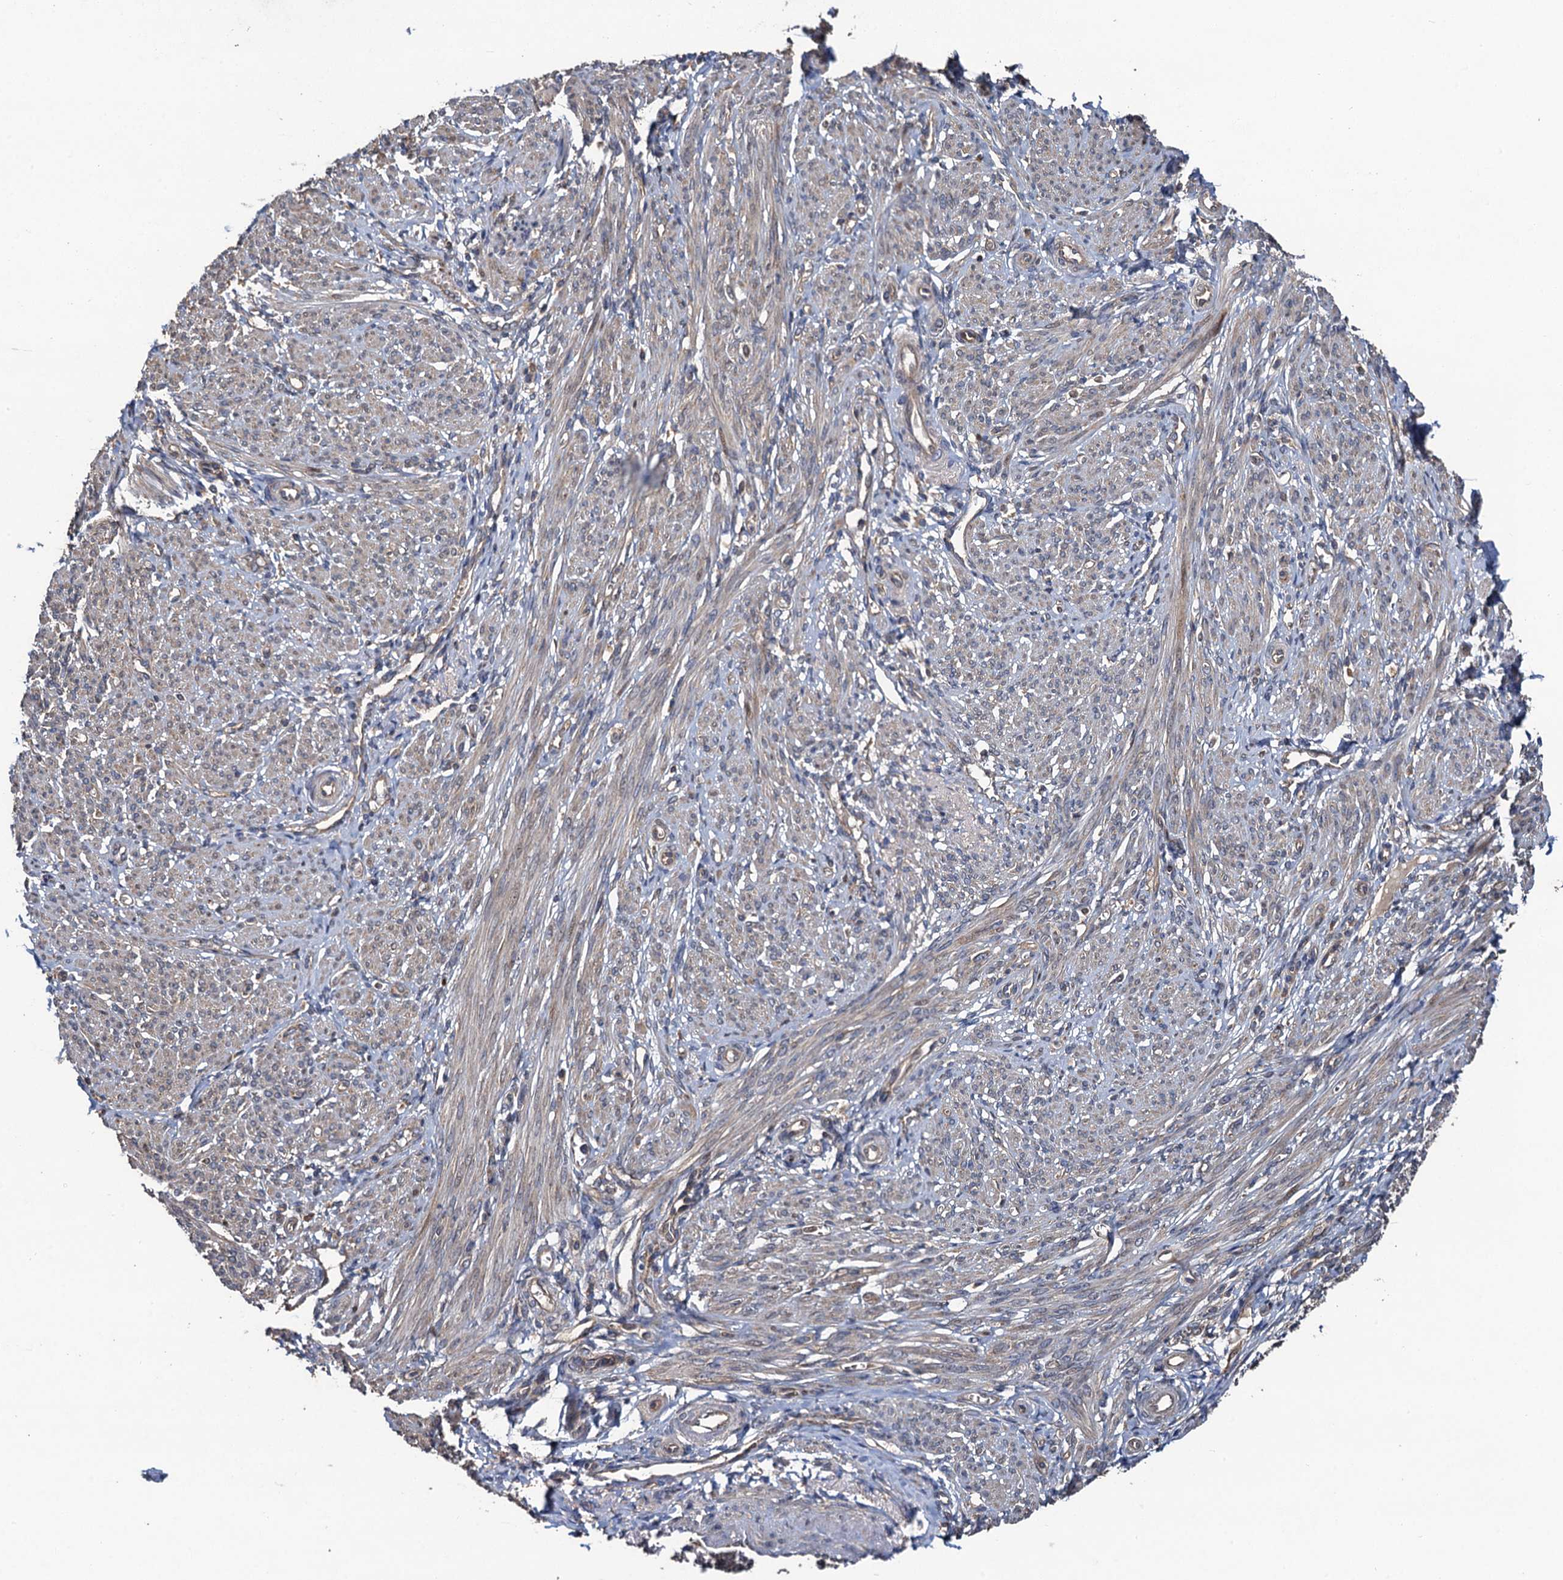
{"staining": {"intensity": "moderate", "quantity": "<25%", "location": "cytoplasmic/membranous"}, "tissue": "smooth muscle", "cell_type": "Smooth muscle cells", "image_type": "normal", "snomed": [{"axis": "morphology", "description": "Normal tissue, NOS"}, {"axis": "topography", "description": "Smooth muscle"}], "caption": "Immunohistochemical staining of unremarkable human smooth muscle reveals low levels of moderate cytoplasmic/membranous staining in approximately <25% of smooth muscle cells.", "gene": "TMEM39B", "patient": {"sex": "female", "age": 39}}